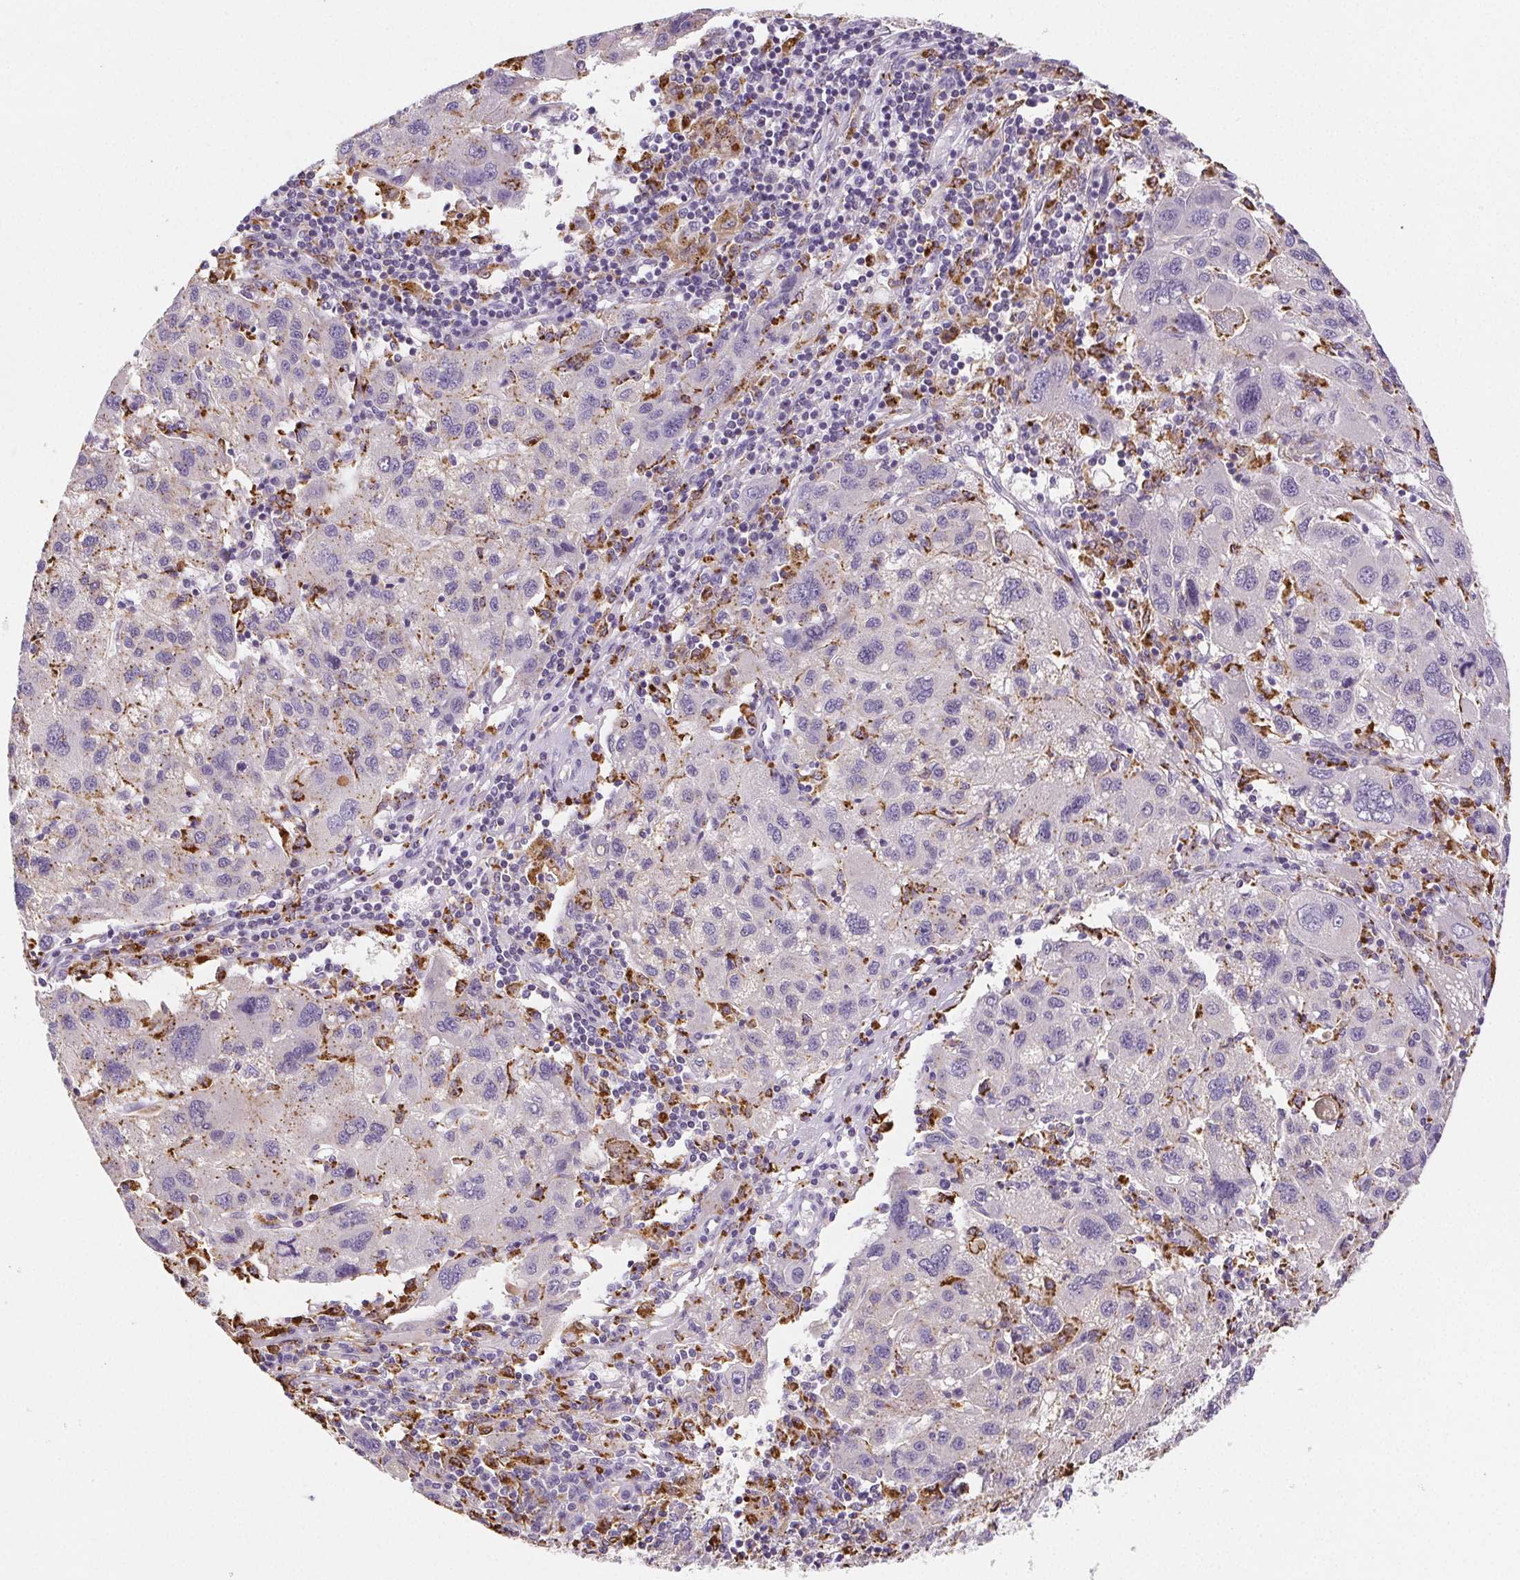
{"staining": {"intensity": "negative", "quantity": "none", "location": "none"}, "tissue": "liver cancer", "cell_type": "Tumor cells", "image_type": "cancer", "snomed": [{"axis": "morphology", "description": "Carcinoma, Hepatocellular, NOS"}, {"axis": "topography", "description": "Liver"}], "caption": "IHC photomicrograph of neoplastic tissue: human hepatocellular carcinoma (liver) stained with DAB displays no significant protein positivity in tumor cells. (DAB (3,3'-diaminobenzidine) immunohistochemistry (IHC), high magnification).", "gene": "LIPA", "patient": {"sex": "female", "age": 77}}